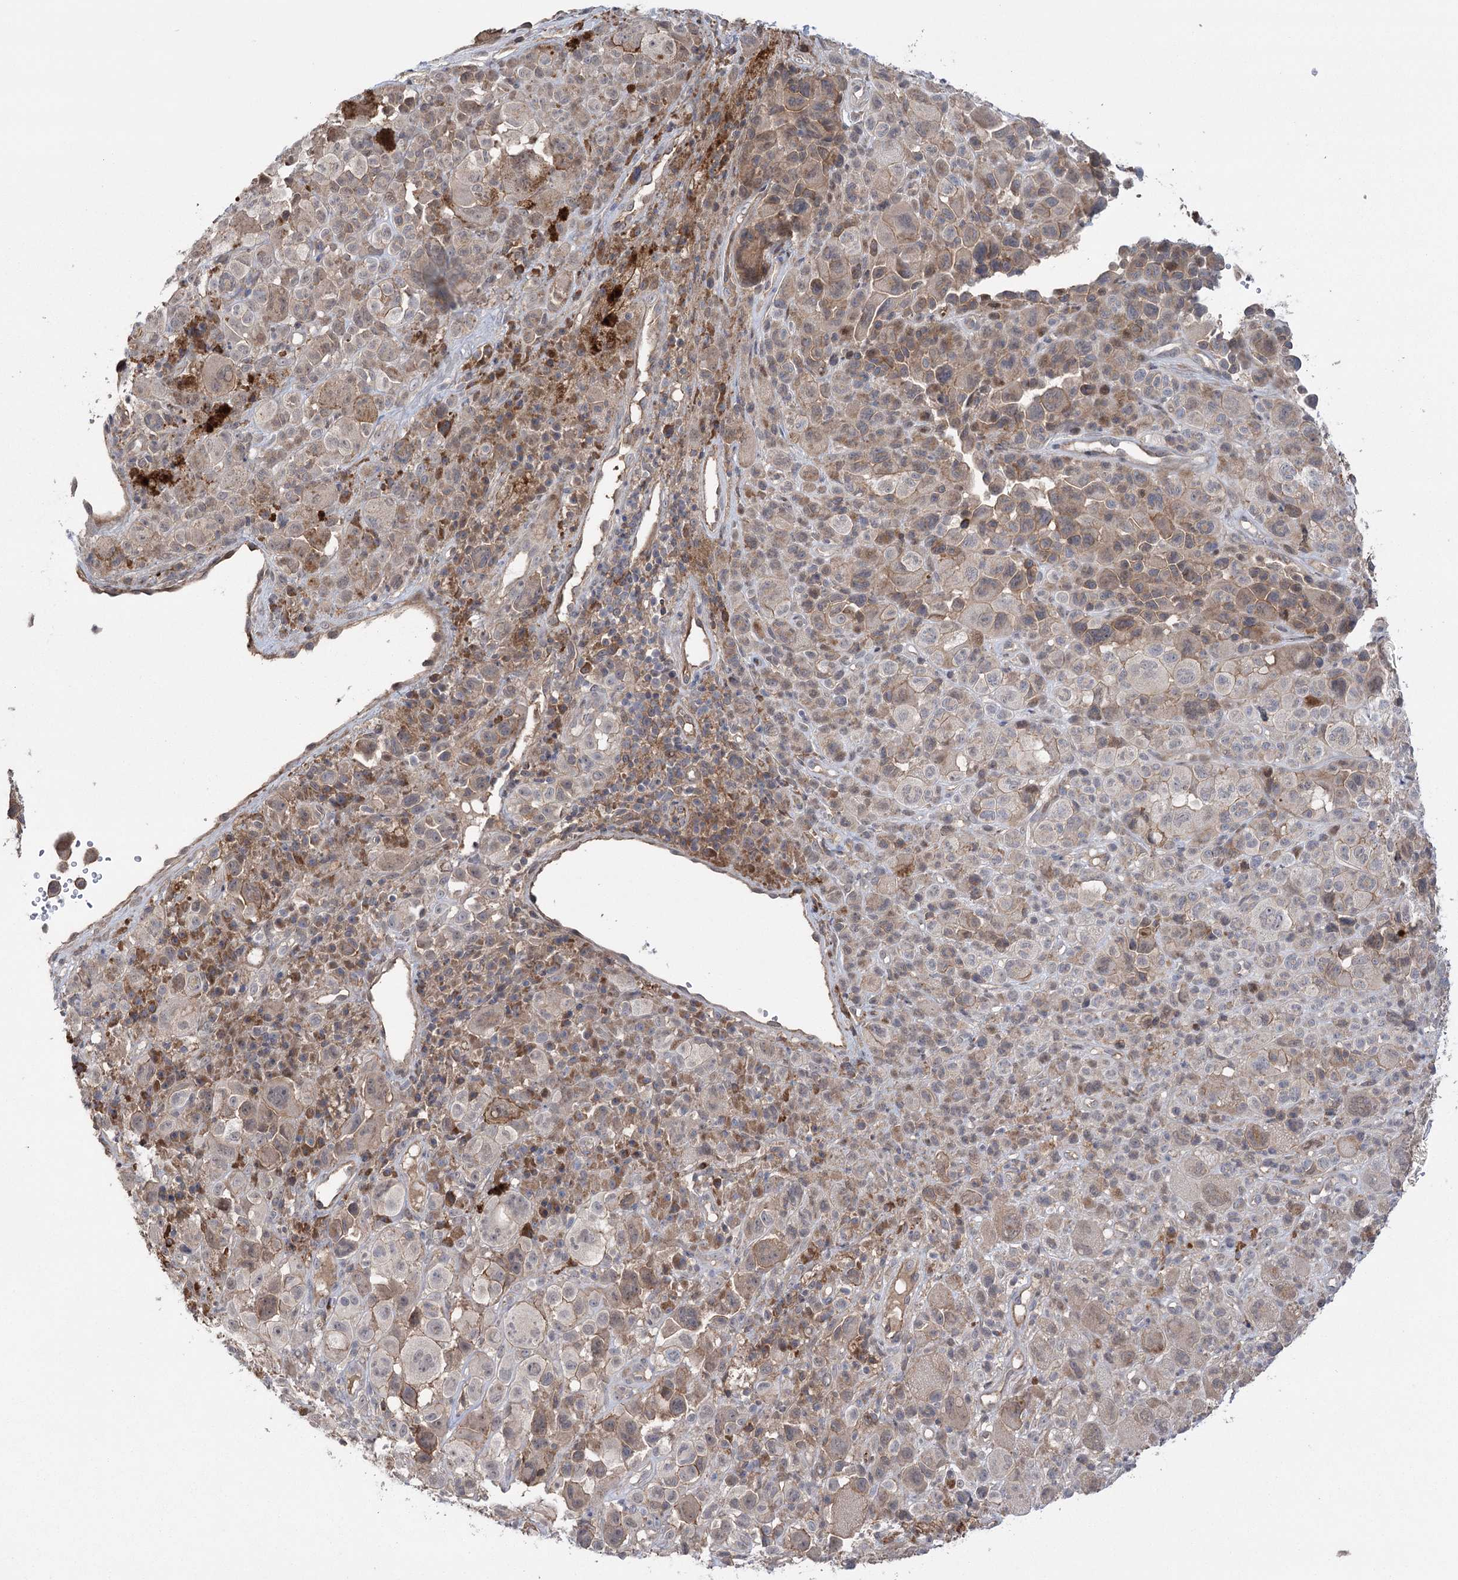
{"staining": {"intensity": "weak", "quantity": "25%-75%", "location": "cytoplasmic/membranous"}, "tissue": "melanoma", "cell_type": "Tumor cells", "image_type": "cancer", "snomed": [{"axis": "morphology", "description": "Malignant melanoma, NOS"}, {"axis": "topography", "description": "Skin of trunk"}], "caption": "This is a histology image of immunohistochemistry (IHC) staining of melanoma, which shows weak expression in the cytoplasmic/membranous of tumor cells.", "gene": "KCNN2", "patient": {"sex": "male", "age": 71}}